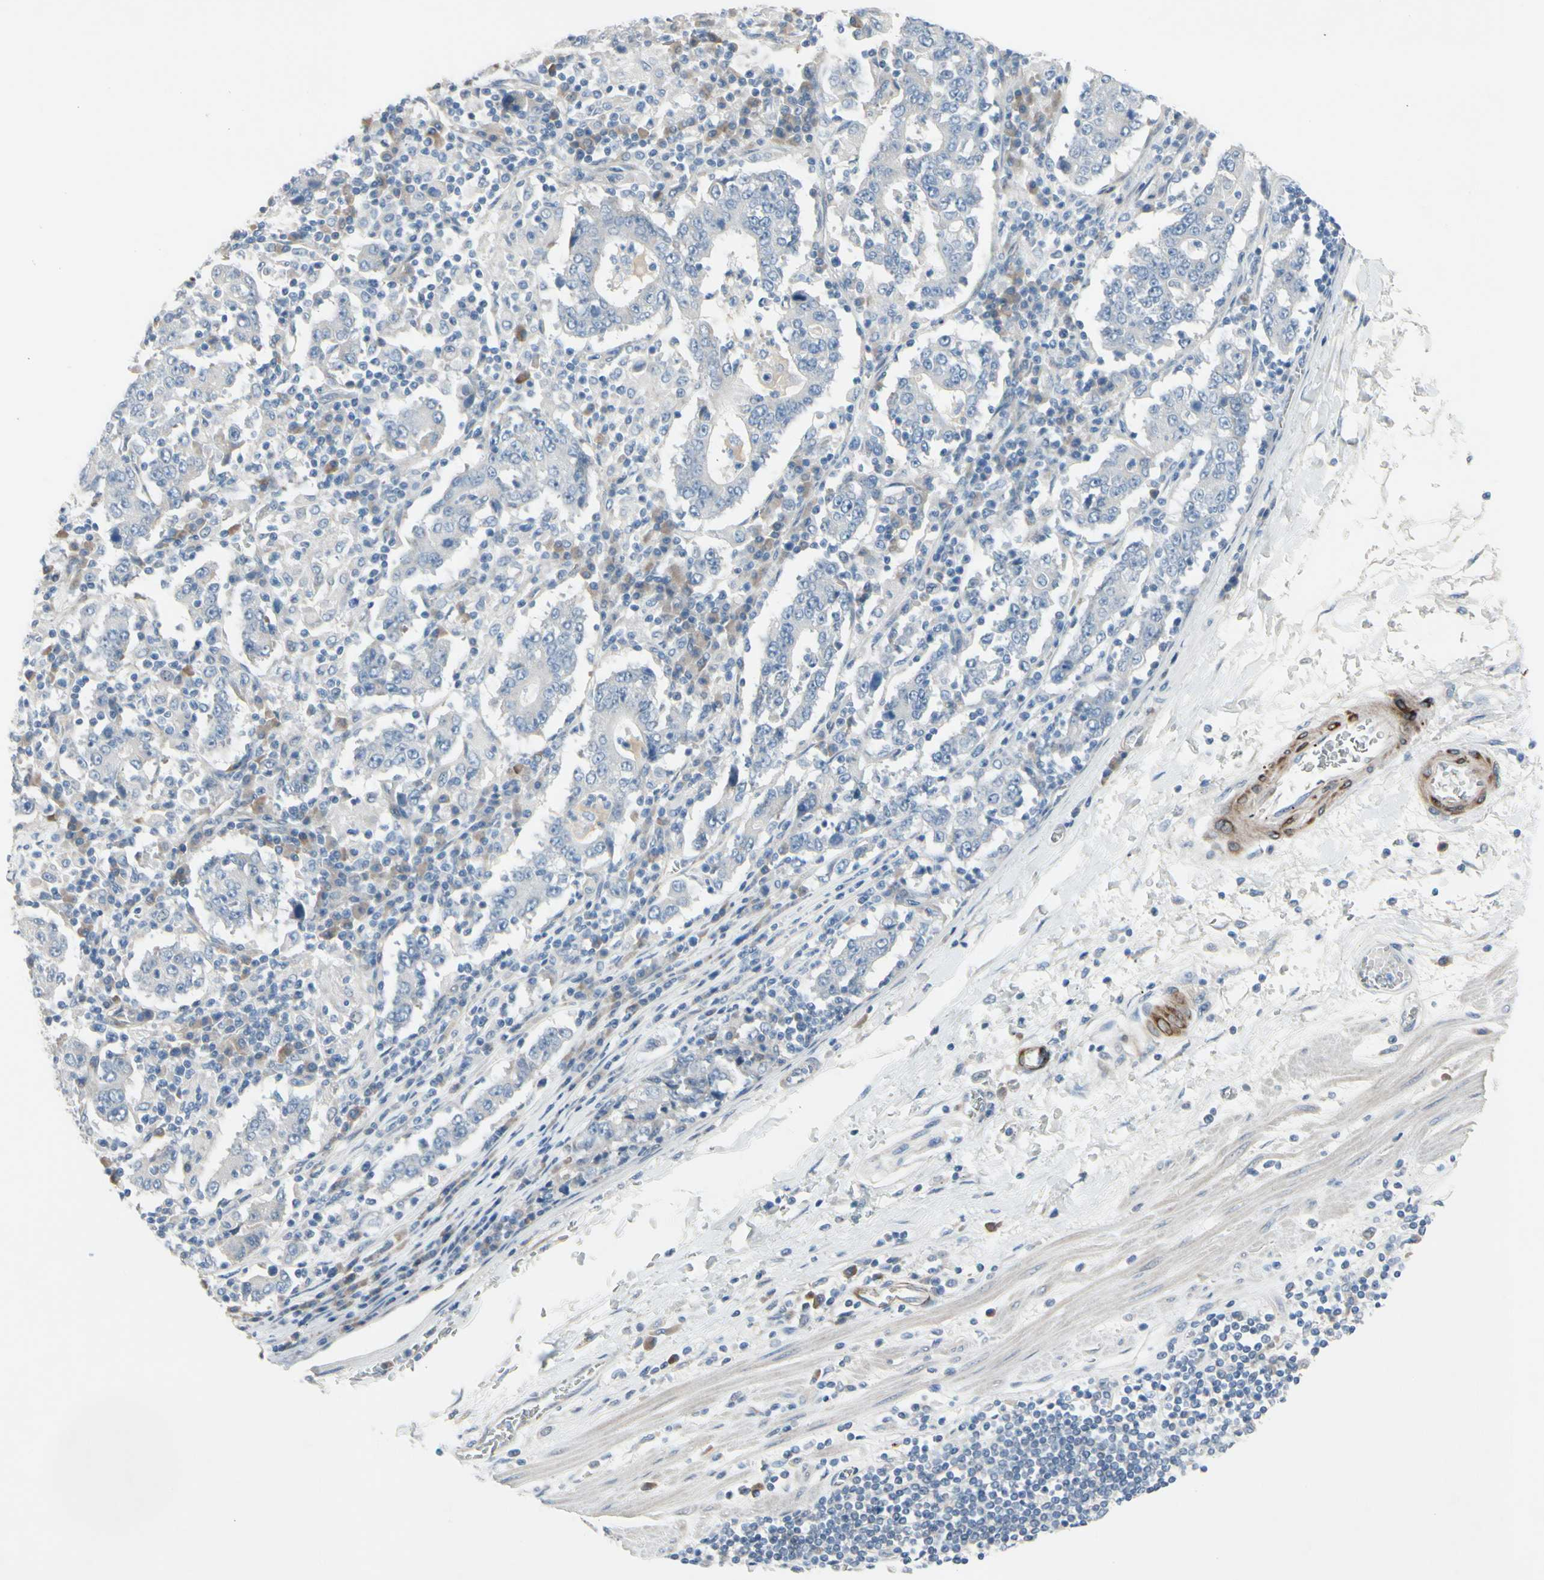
{"staining": {"intensity": "negative", "quantity": "none", "location": "none"}, "tissue": "stomach cancer", "cell_type": "Tumor cells", "image_type": "cancer", "snomed": [{"axis": "morphology", "description": "Normal tissue, NOS"}, {"axis": "morphology", "description": "Adenocarcinoma, NOS"}, {"axis": "topography", "description": "Stomach, upper"}, {"axis": "topography", "description": "Stomach"}], "caption": "This micrograph is of adenocarcinoma (stomach) stained with immunohistochemistry (IHC) to label a protein in brown with the nuclei are counter-stained blue. There is no positivity in tumor cells.", "gene": "MAP2", "patient": {"sex": "male", "age": 59}}